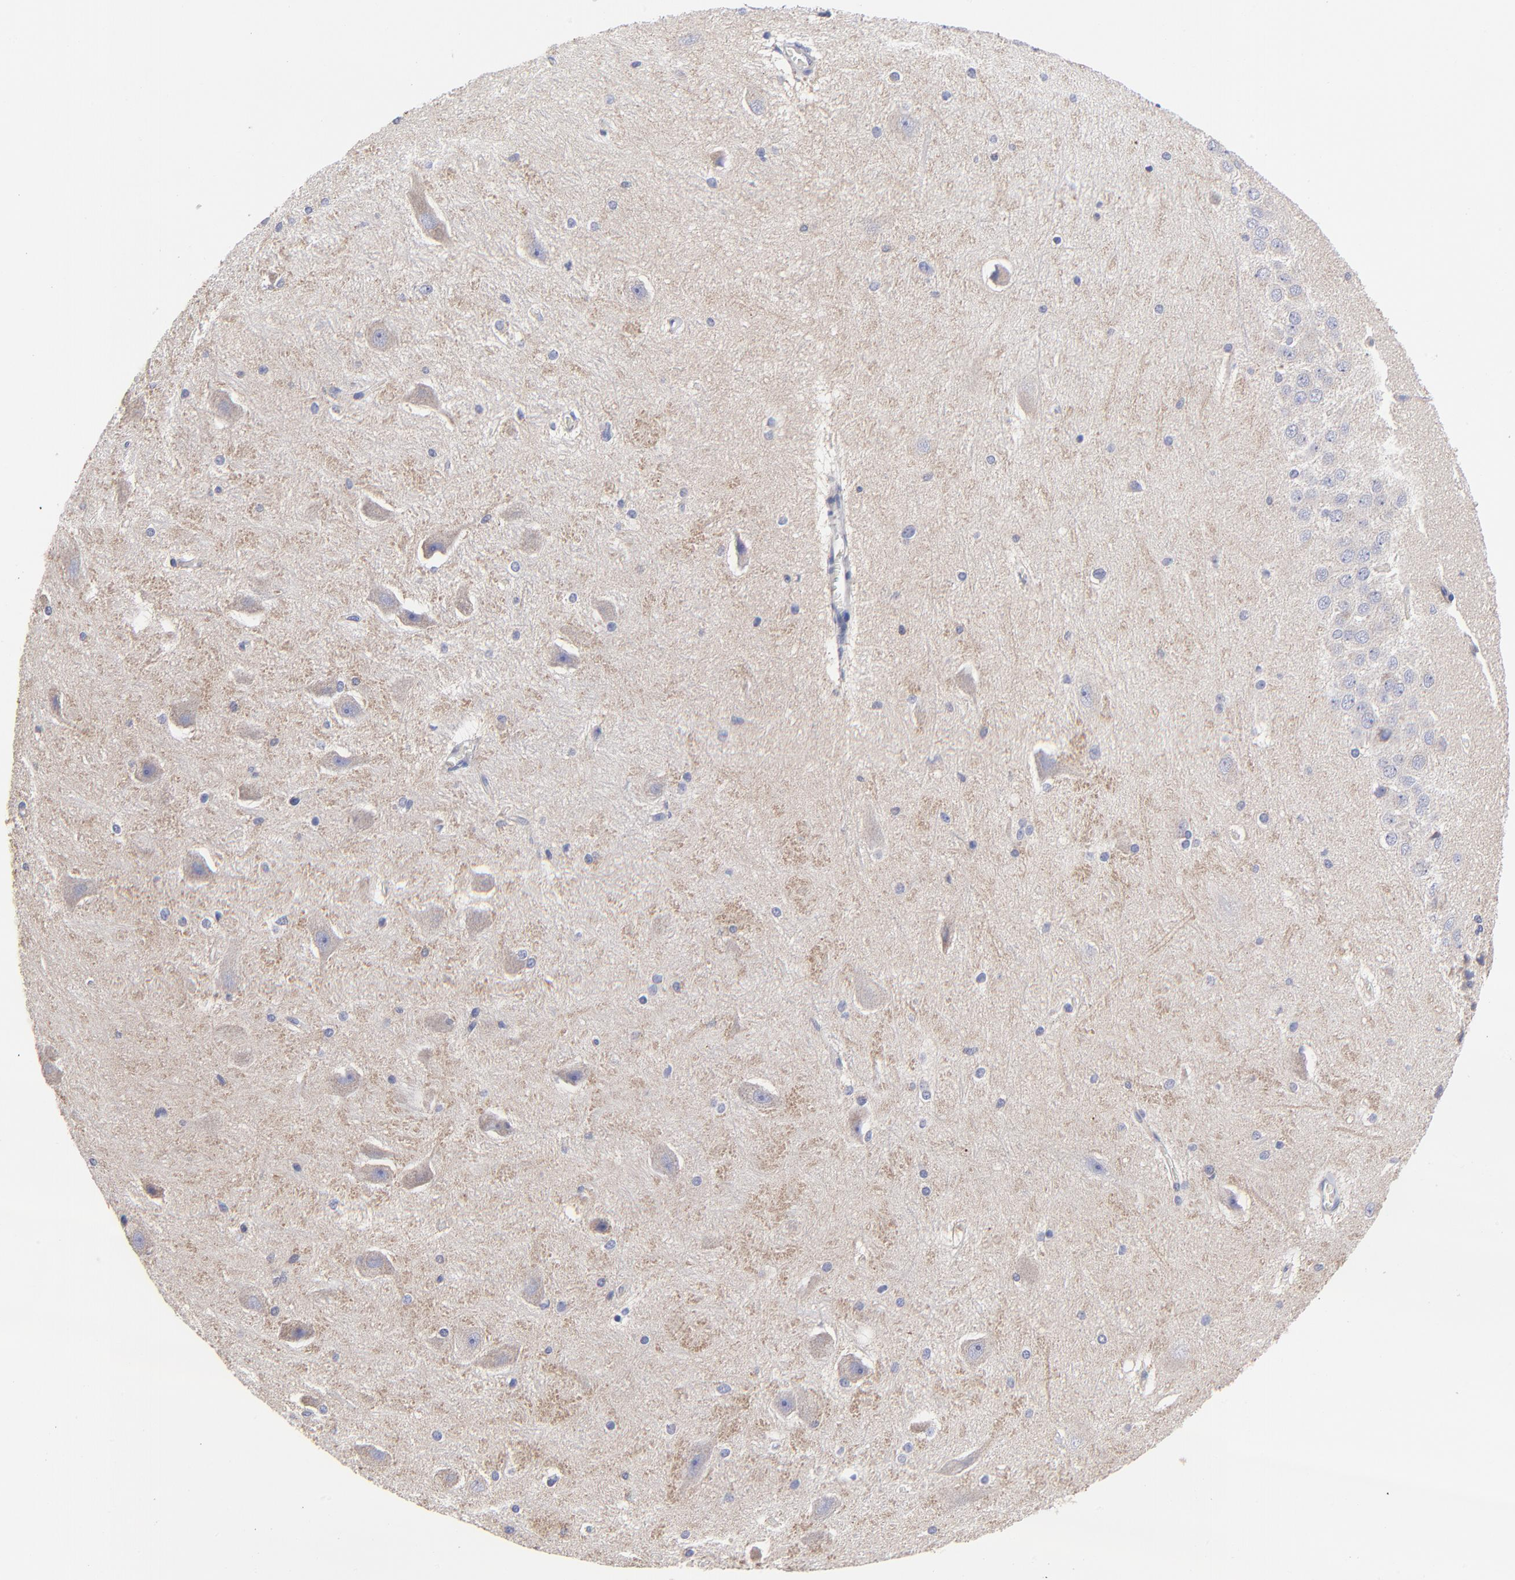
{"staining": {"intensity": "negative", "quantity": "none", "location": "none"}, "tissue": "hippocampus", "cell_type": "Glial cells", "image_type": "normal", "snomed": [{"axis": "morphology", "description": "Normal tissue, NOS"}, {"axis": "topography", "description": "Hippocampus"}], "caption": "IHC of unremarkable human hippocampus shows no expression in glial cells.", "gene": "FBXL12", "patient": {"sex": "female", "age": 19}}